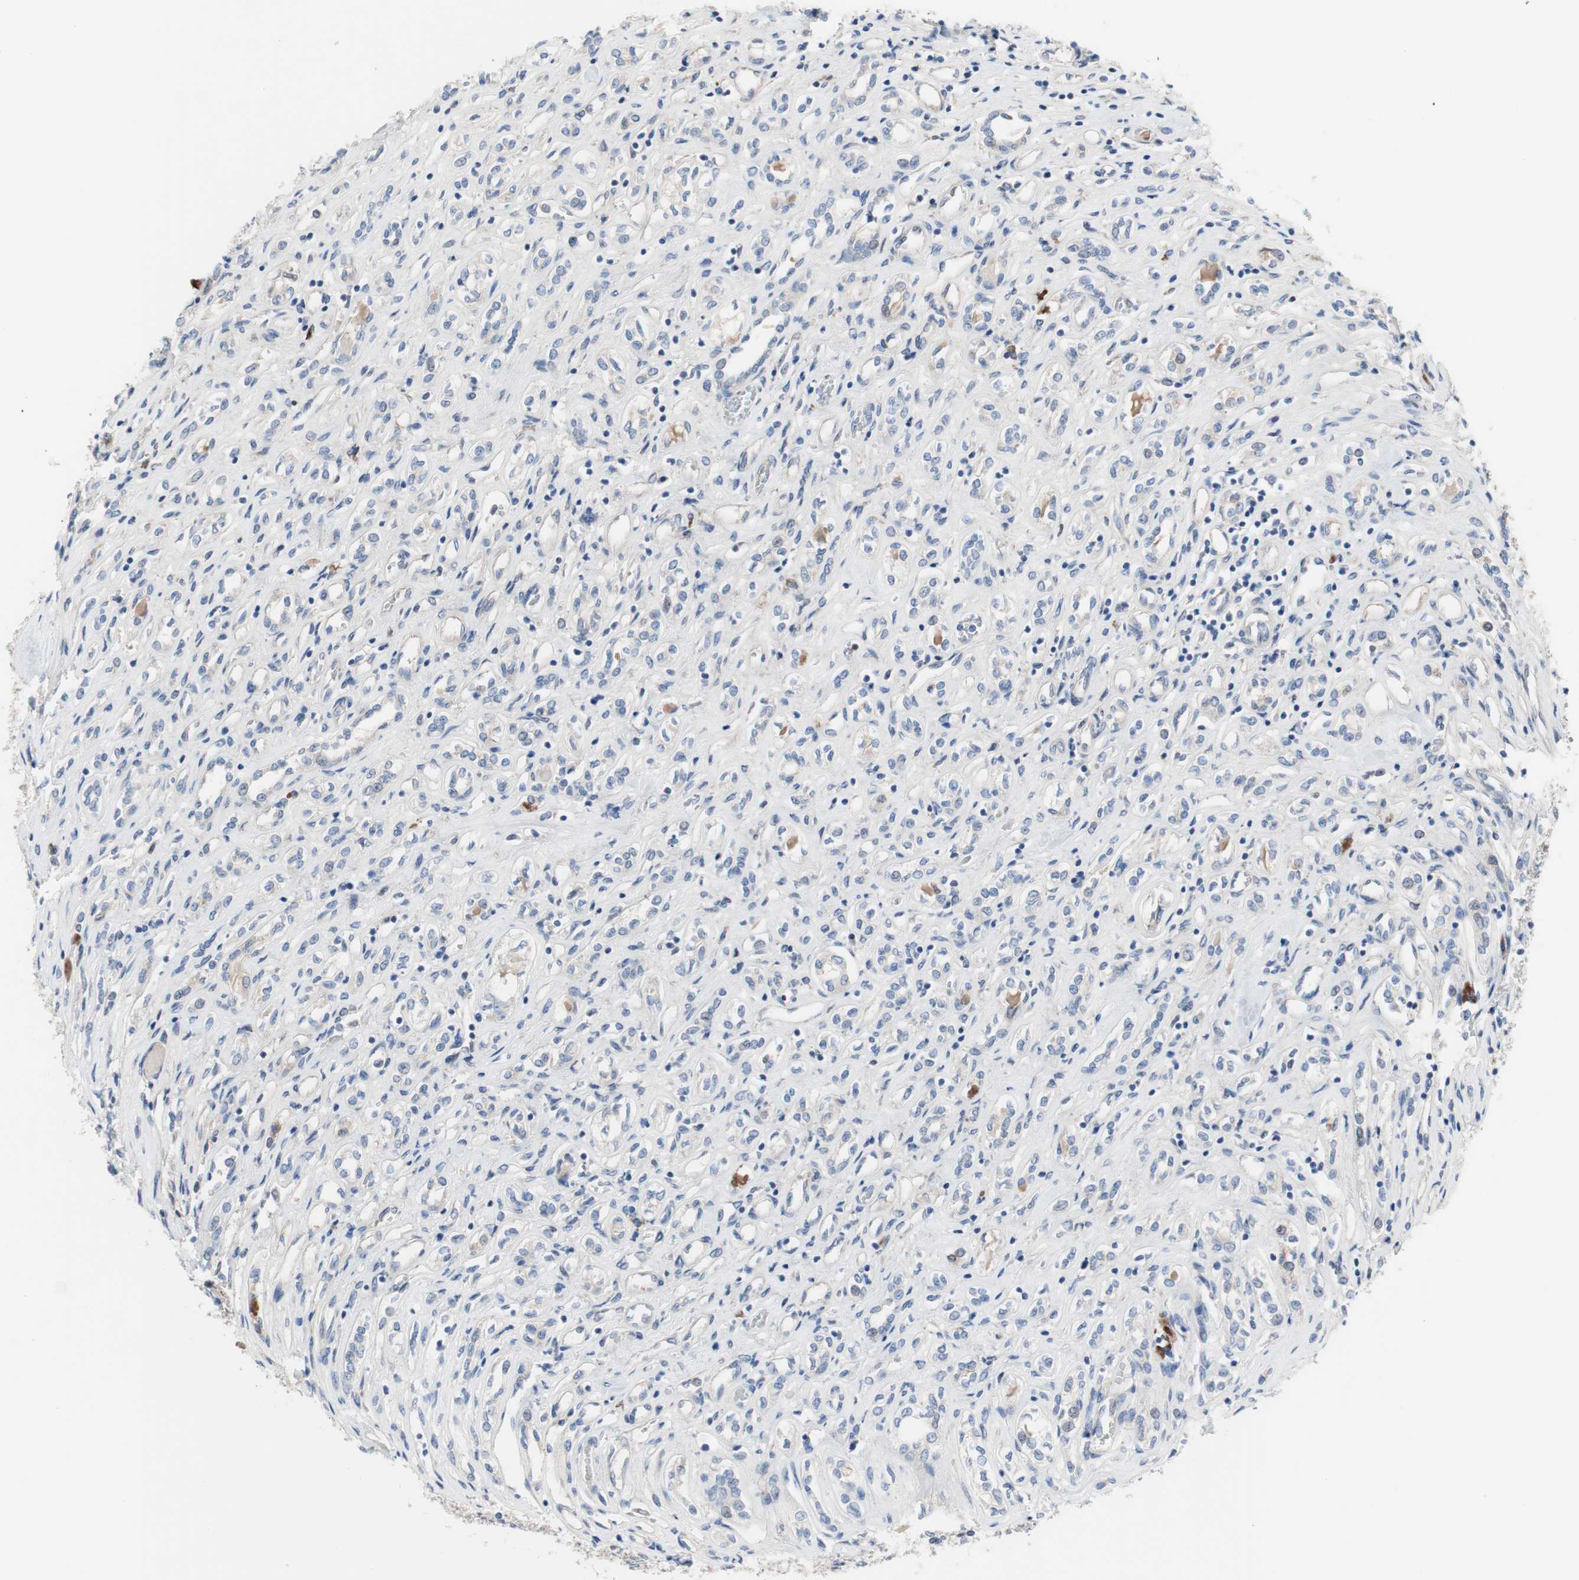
{"staining": {"intensity": "weak", "quantity": "25%-75%", "location": "cytoplasmic/membranous"}, "tissue": "renal cancer", "cell_type": "Tumor cells", "image_type": "cancer", "snomed": [{"axis": "morphology", "description": "Adenocarcinoma, NOS"}, {"axis": "topography", "description": "Kidney"}], "caption": "A high-resolution image shows immunohistochemistry staining of renal cancer (adenocarcinoma), which displays weak cytoplasmic/membranous staining in approximately 25%-75% of tumor cells.", "gene": "KANSL1", "patient": {"sex": "female", "age": 70}}